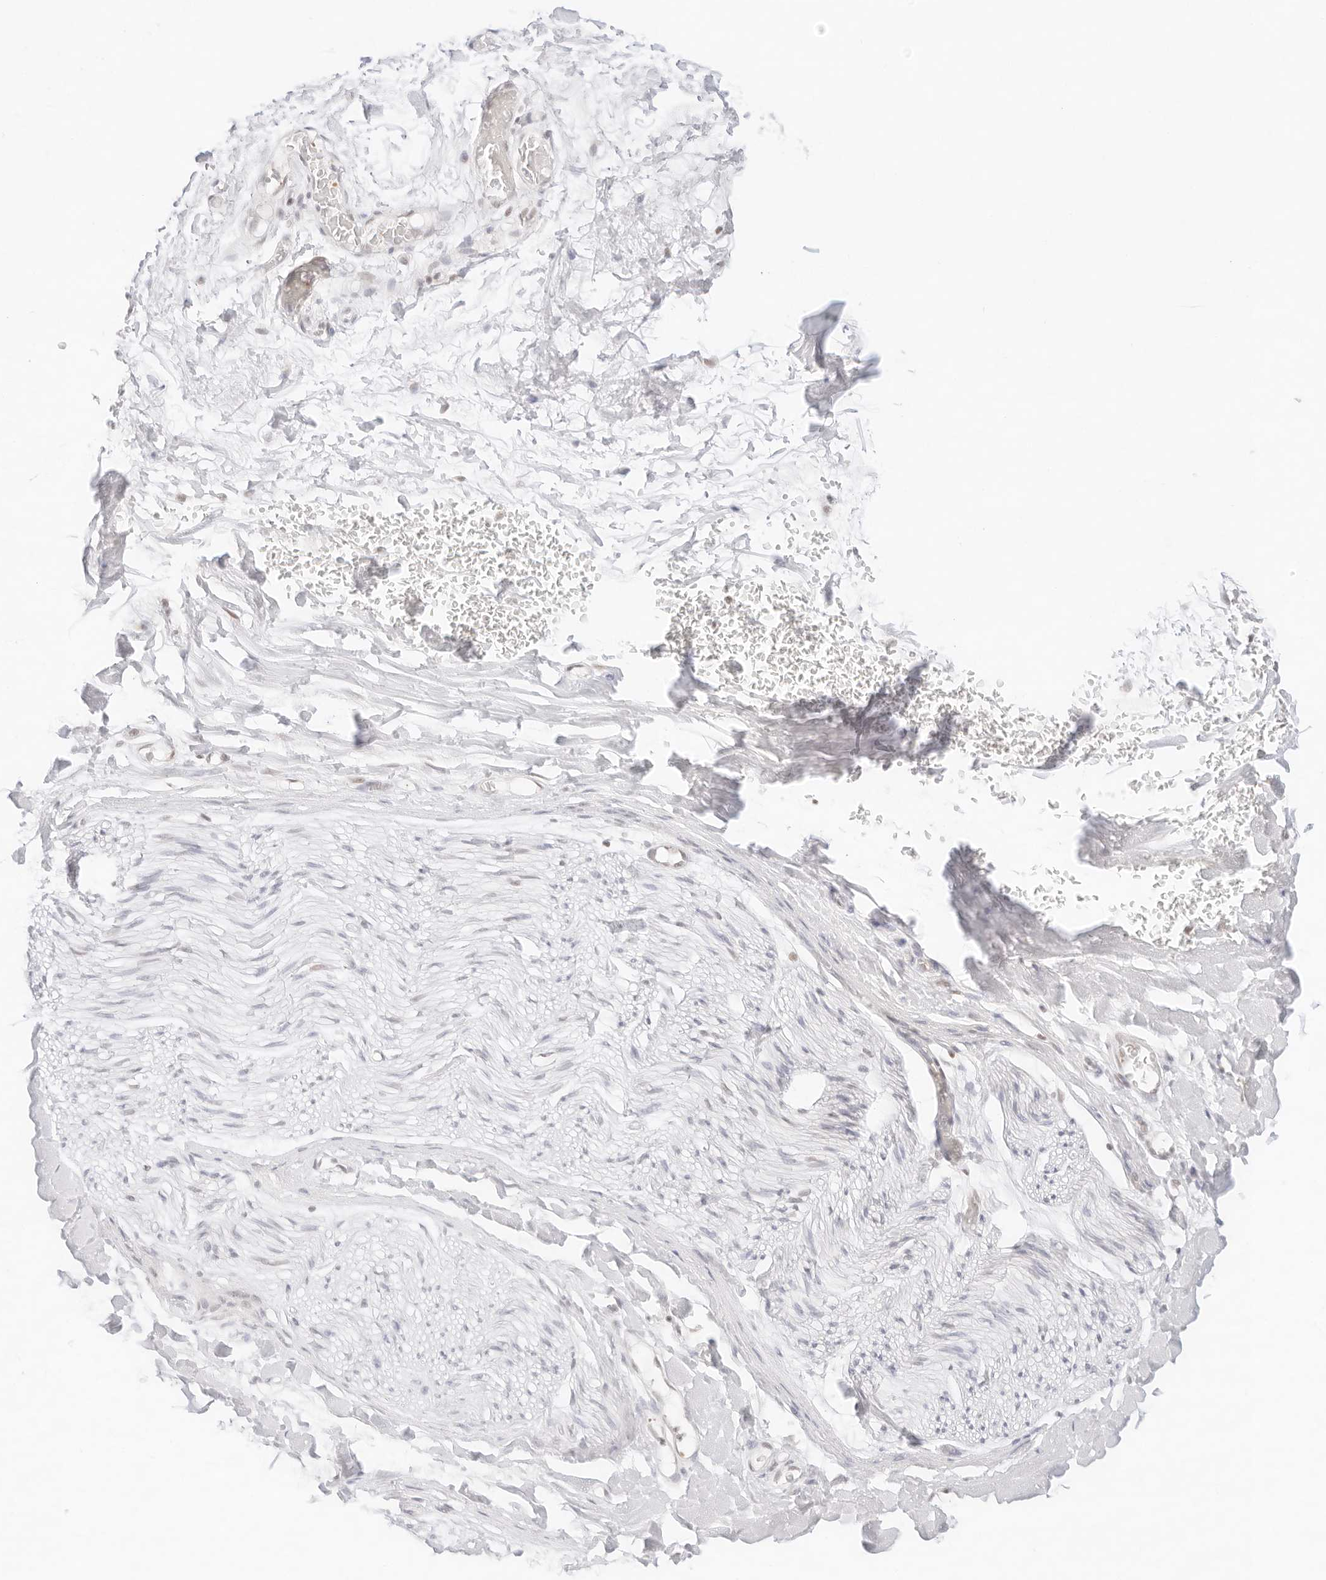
{"staining": {"intensity": "negative", "quantity": "none", "location": "none"}, "tissue": "adipose tissue", "cell_type": "Adipocytes", "image_type": "normal", "snomed": [{"axis": "morphology", "description": "Normal tissue, NOS"}, {"axis": "morphology", "description": "Adenocarcinoma, NOS"}, {"axis": "topography", "description": "Esophagus"}], "caption": "Immunohistochemistry (IHC) photomicrograph of normal human adipose tissue stained for a protein (brown), which demonstrates no expression in adipocytes.", "gene": "GNAS", "patient": {"sex": "male", "age": 62}}